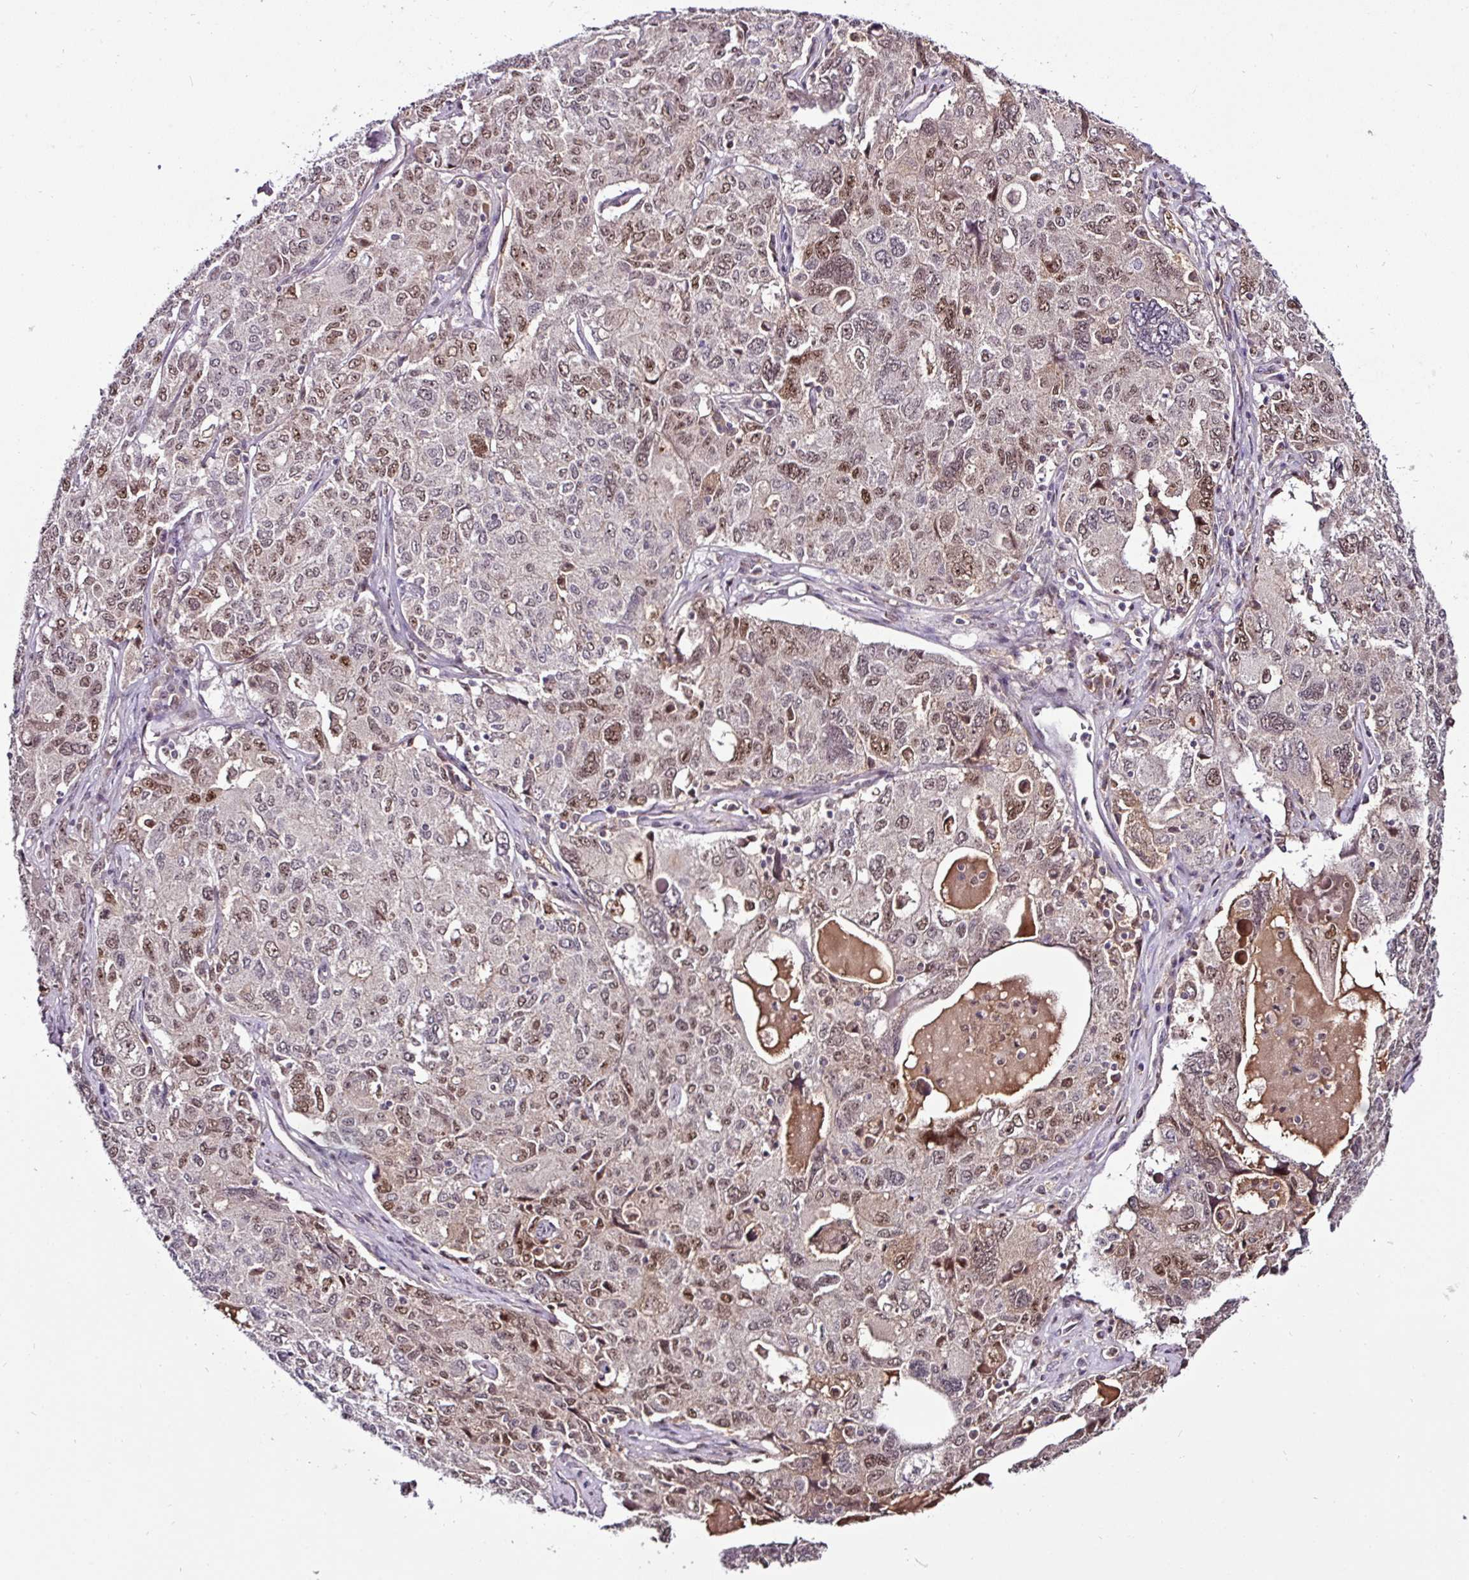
{"staining": {"intensity": "moderate", "quantity": "25%-75%", "location": "nuclear"}, "tissue": "ovarian cancer", "cell_type": "Tumor cells", "image_type": "cancer", "snomed": [{"axis": "morphology", "description": "Carcinoma, endometroid"}, {"axis": "topography", "description": "Ovary"}], "caption": "Moderate nuclear protein positivity is present in approximately 25%-75% of tumor cells in ovarian cancer (endometroid carcinoma).", "gene": "KLF16", "patient": {"sex": "female", "age": 62}}